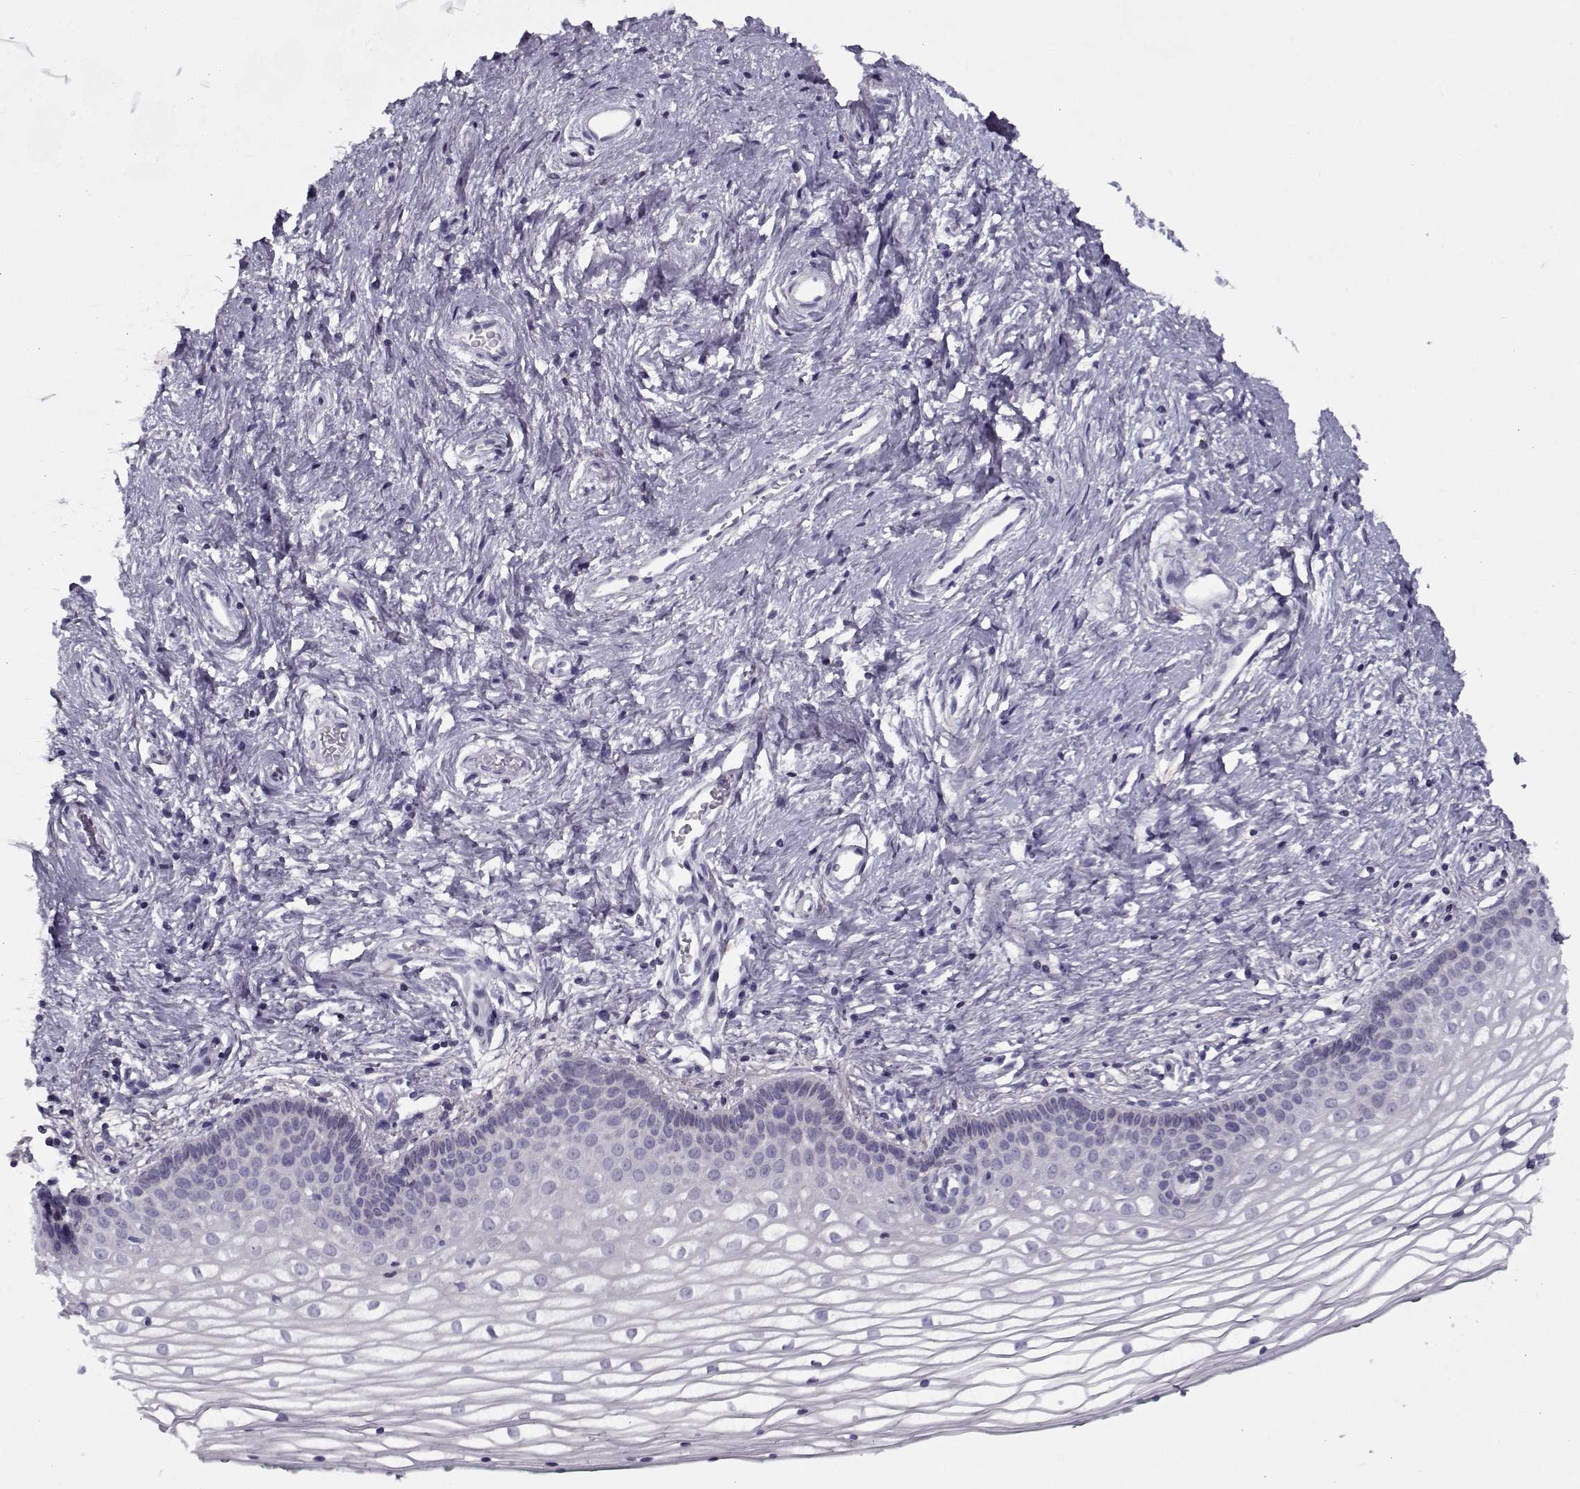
{"staining": {"intensity": "negative", "quantity": "none", "location": "none"}, "tissue": "vagina", "cell_type": "Squamous epithelial cells", "image_type": "normal", "snomed": [{"axis": "morphology", "description": "Normal tissue, NOS"}, {"axis": "topography", "description": "Vagina"}], "caption": "Squamous epithelial cells are negative for brown protein staining in normal vagina. Nuclei are stained in blue.", "gene": "PP2D1", "patient": {"sex": "female", "age": 36}}